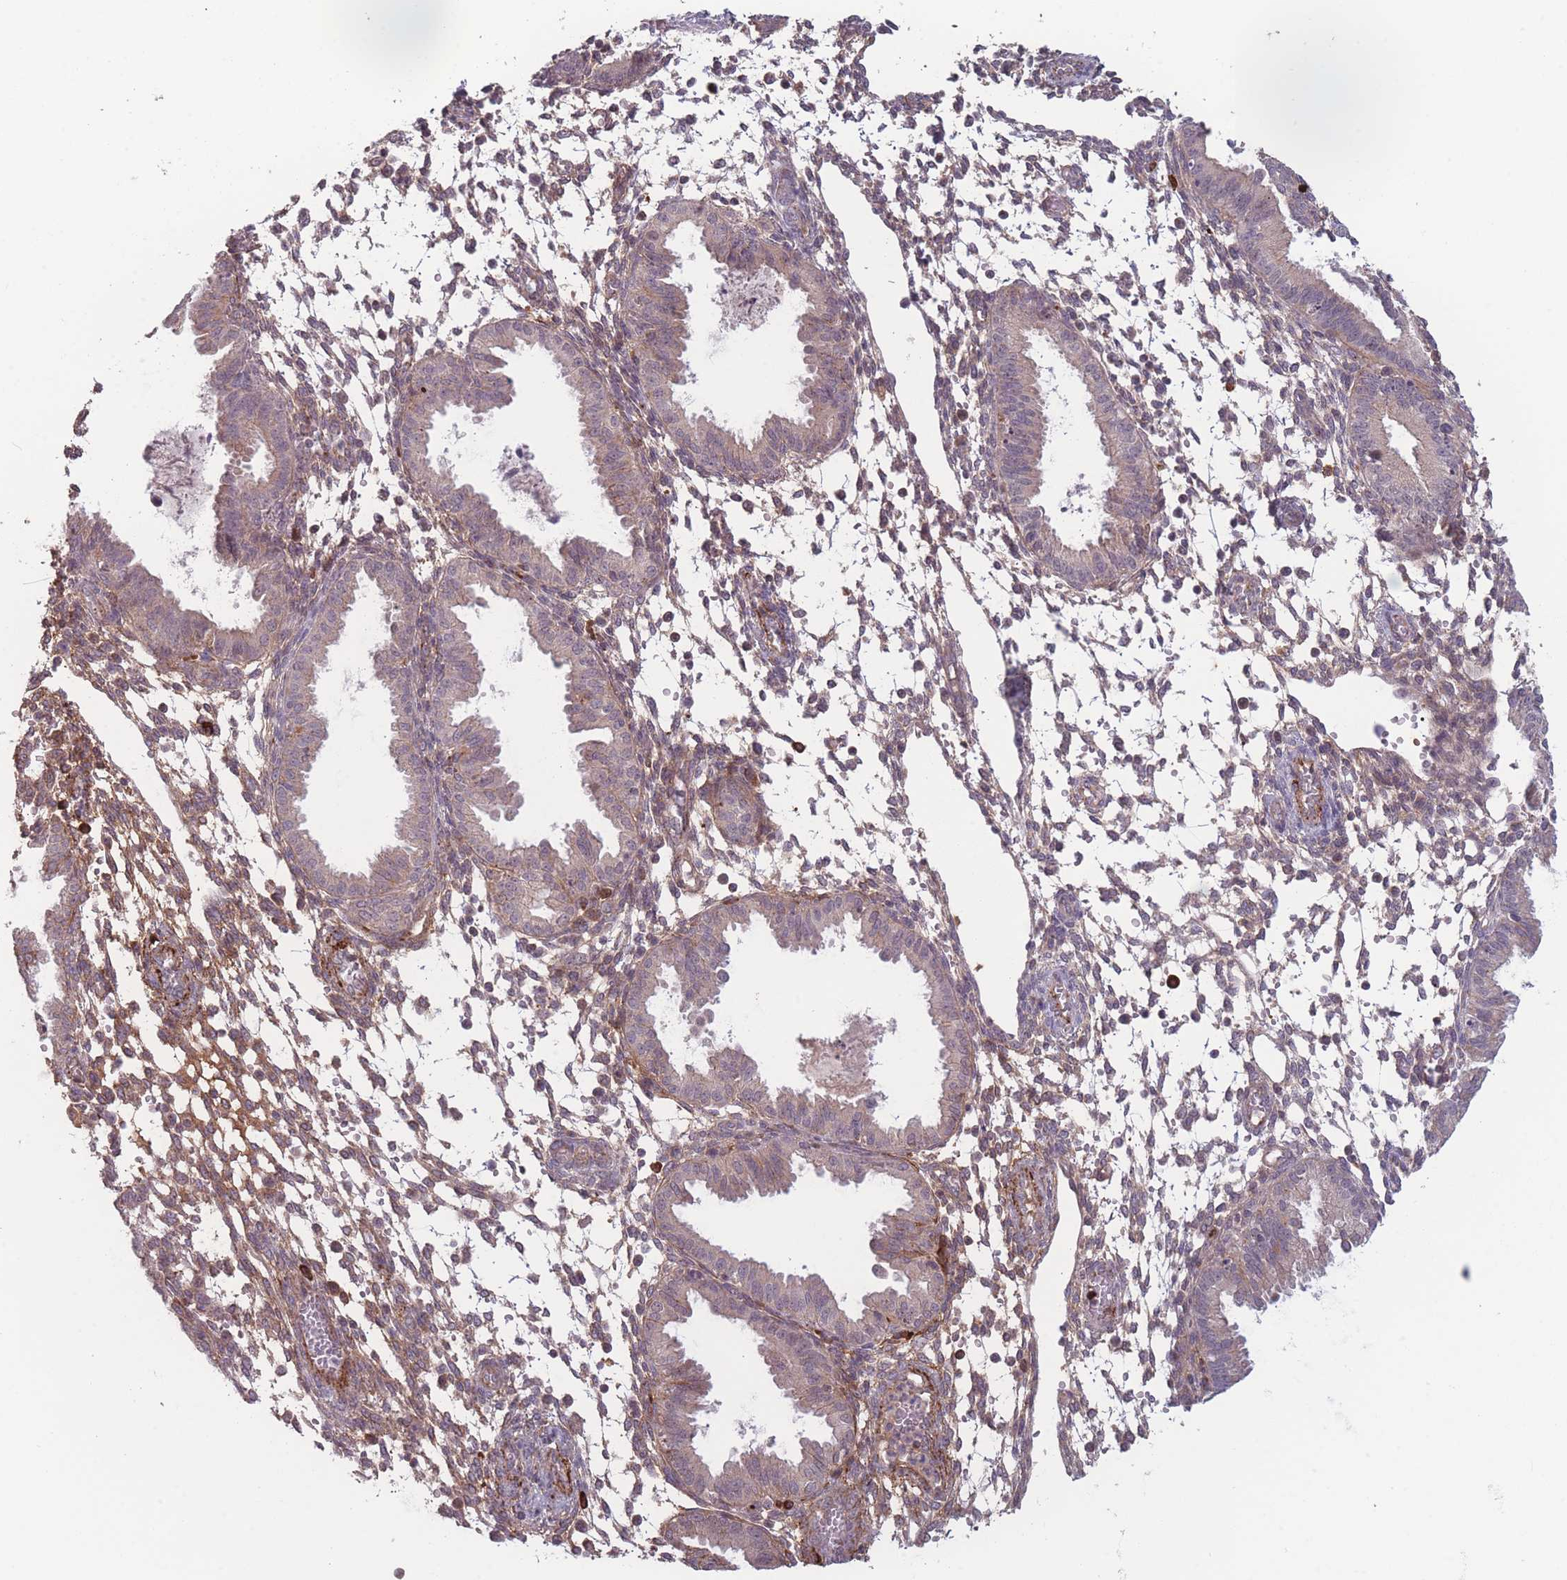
{"staining": {"intensity": "moderate", "quantity": "<25%", "location": "cytoplasmic/membranous"}, "tissue": "endometrium", "cell_type": "Cells in endometrial stroma", "image_type": "normal", "snomed": [{"axis": "morphology", "description": "Normal tissue, NOS"}, {"axis": "topography", "description": "Endometrium"}], "caption": "Cells in endometrial stroma reveal low levels of moderate cytoplasmic/membranous staining in about <25% of cells in unremarkable endometrium.", "gene": "TMEM232", "patient": {"sex": "female", "age": 33}}